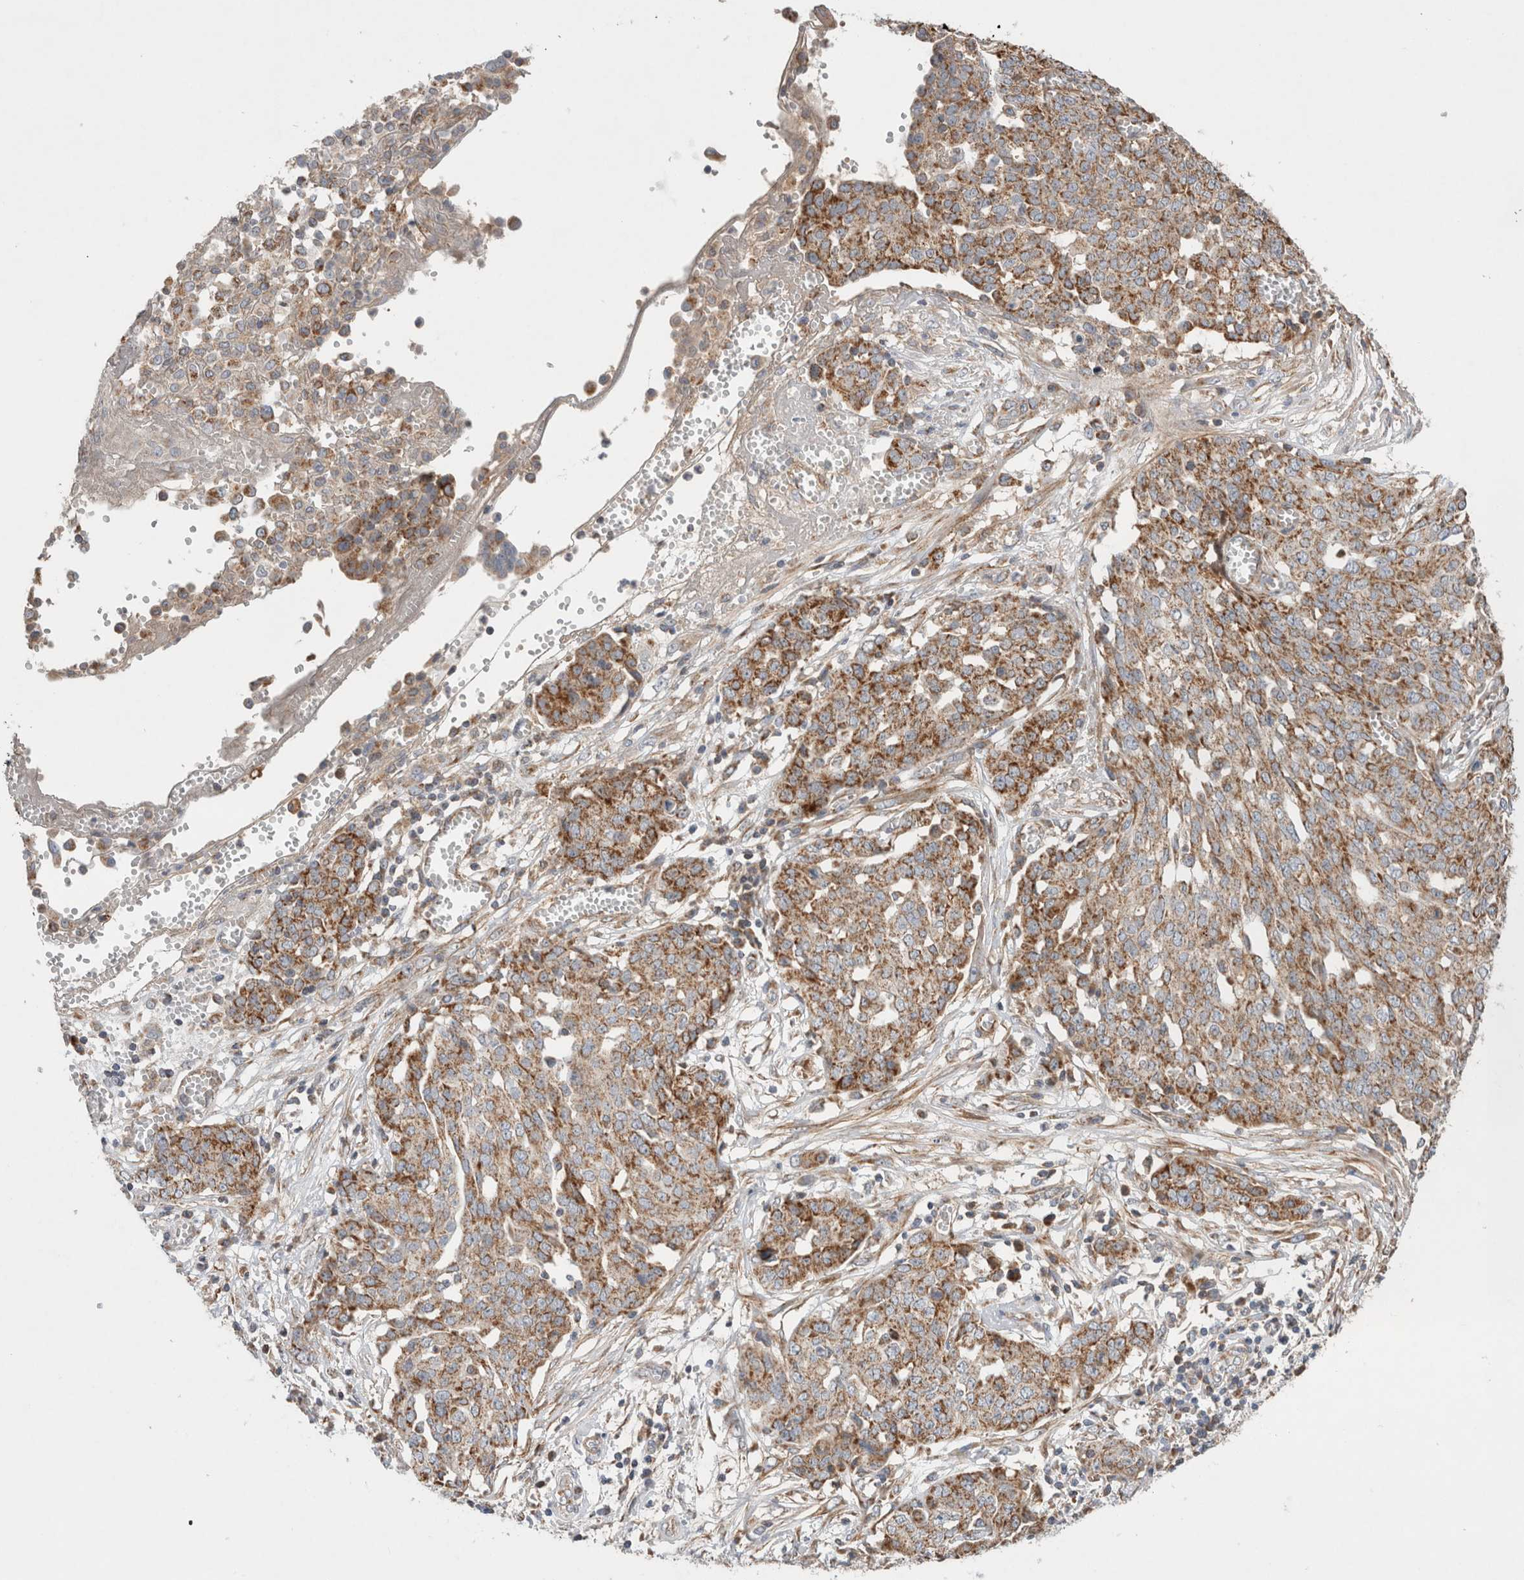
{"staining": {"intensity": "moderate", "quantity": ">75%", "location": "cytoplasmic/membranous"}, "tissue": "ovarian cancer", "cell_type": "Tumor cells", "image_type": "cancer", "snomed": [{"axis": "morphology", "description": "Cystadenocarcinoma, serous, NOS"}, {"axis": "topography", "description": "Soft tissue"}, {"axis": "topography", "description": "Ovary"}], "caption": "Moderate cytoplasmic/membranous protein positivity is present in approximately >75% of tumor cells in ovarian cancer (serous cystadenocarcinoma).", "gene": "MRPS28", "patient": {"sex": "female", "age": 57}}